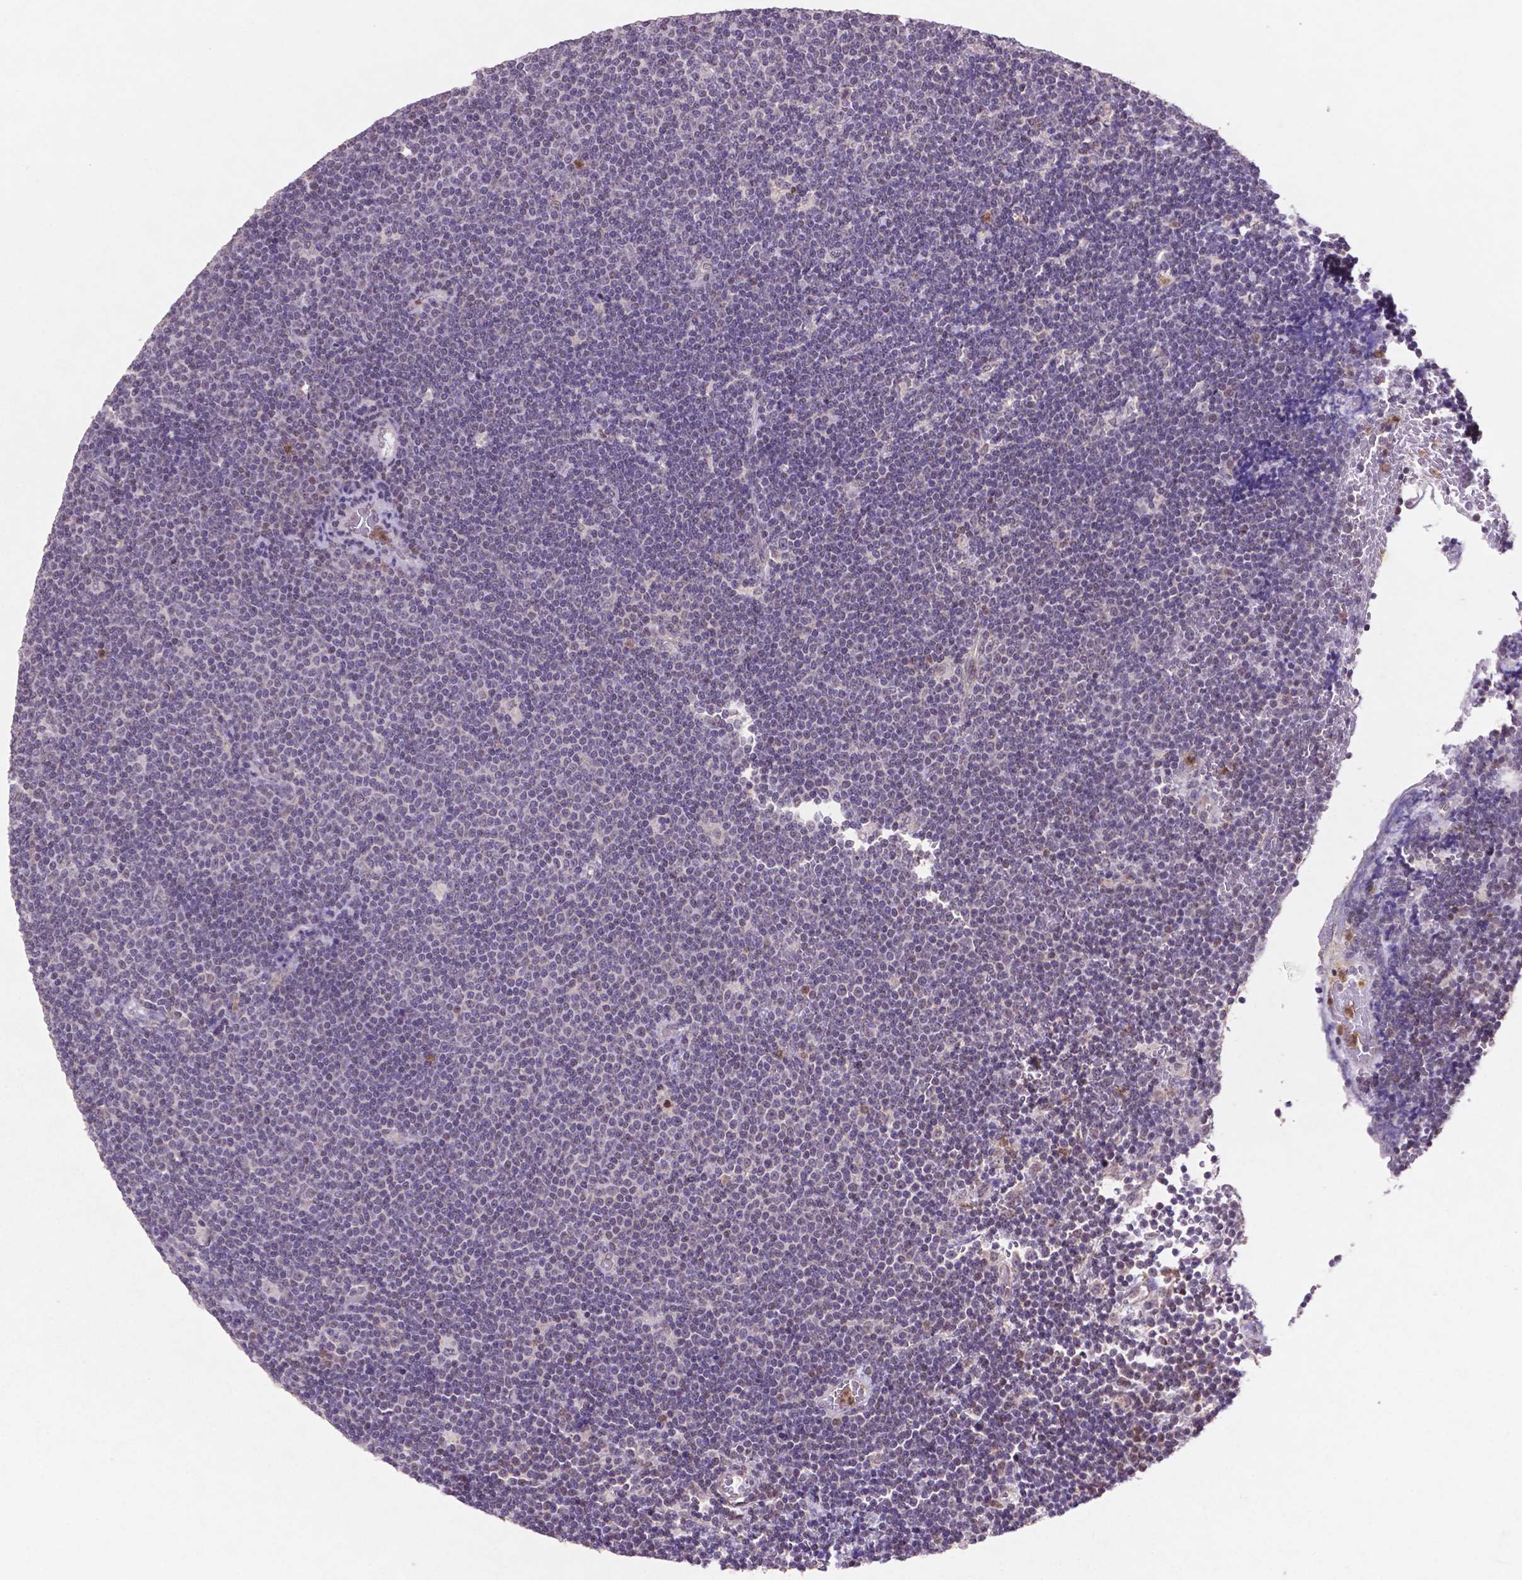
{"staining": {"intensity": "negative", "quantity": "none", "location": "none"}, "tissue": "lymphoma", "cell_type": "Tumor cells", "image_type": "cancer", "snomed": [{"axis": "morphology", "description": "Malignant lymphoma, non-Hodgkin's type, Low grade"}, {"axis": "topography", "description": "Brain"}], "caption": "Tumor cells are negative for brown protein staining in lymphoma.", "gene": "GLRX", "patient": {"sex": "female", "age": 66}}